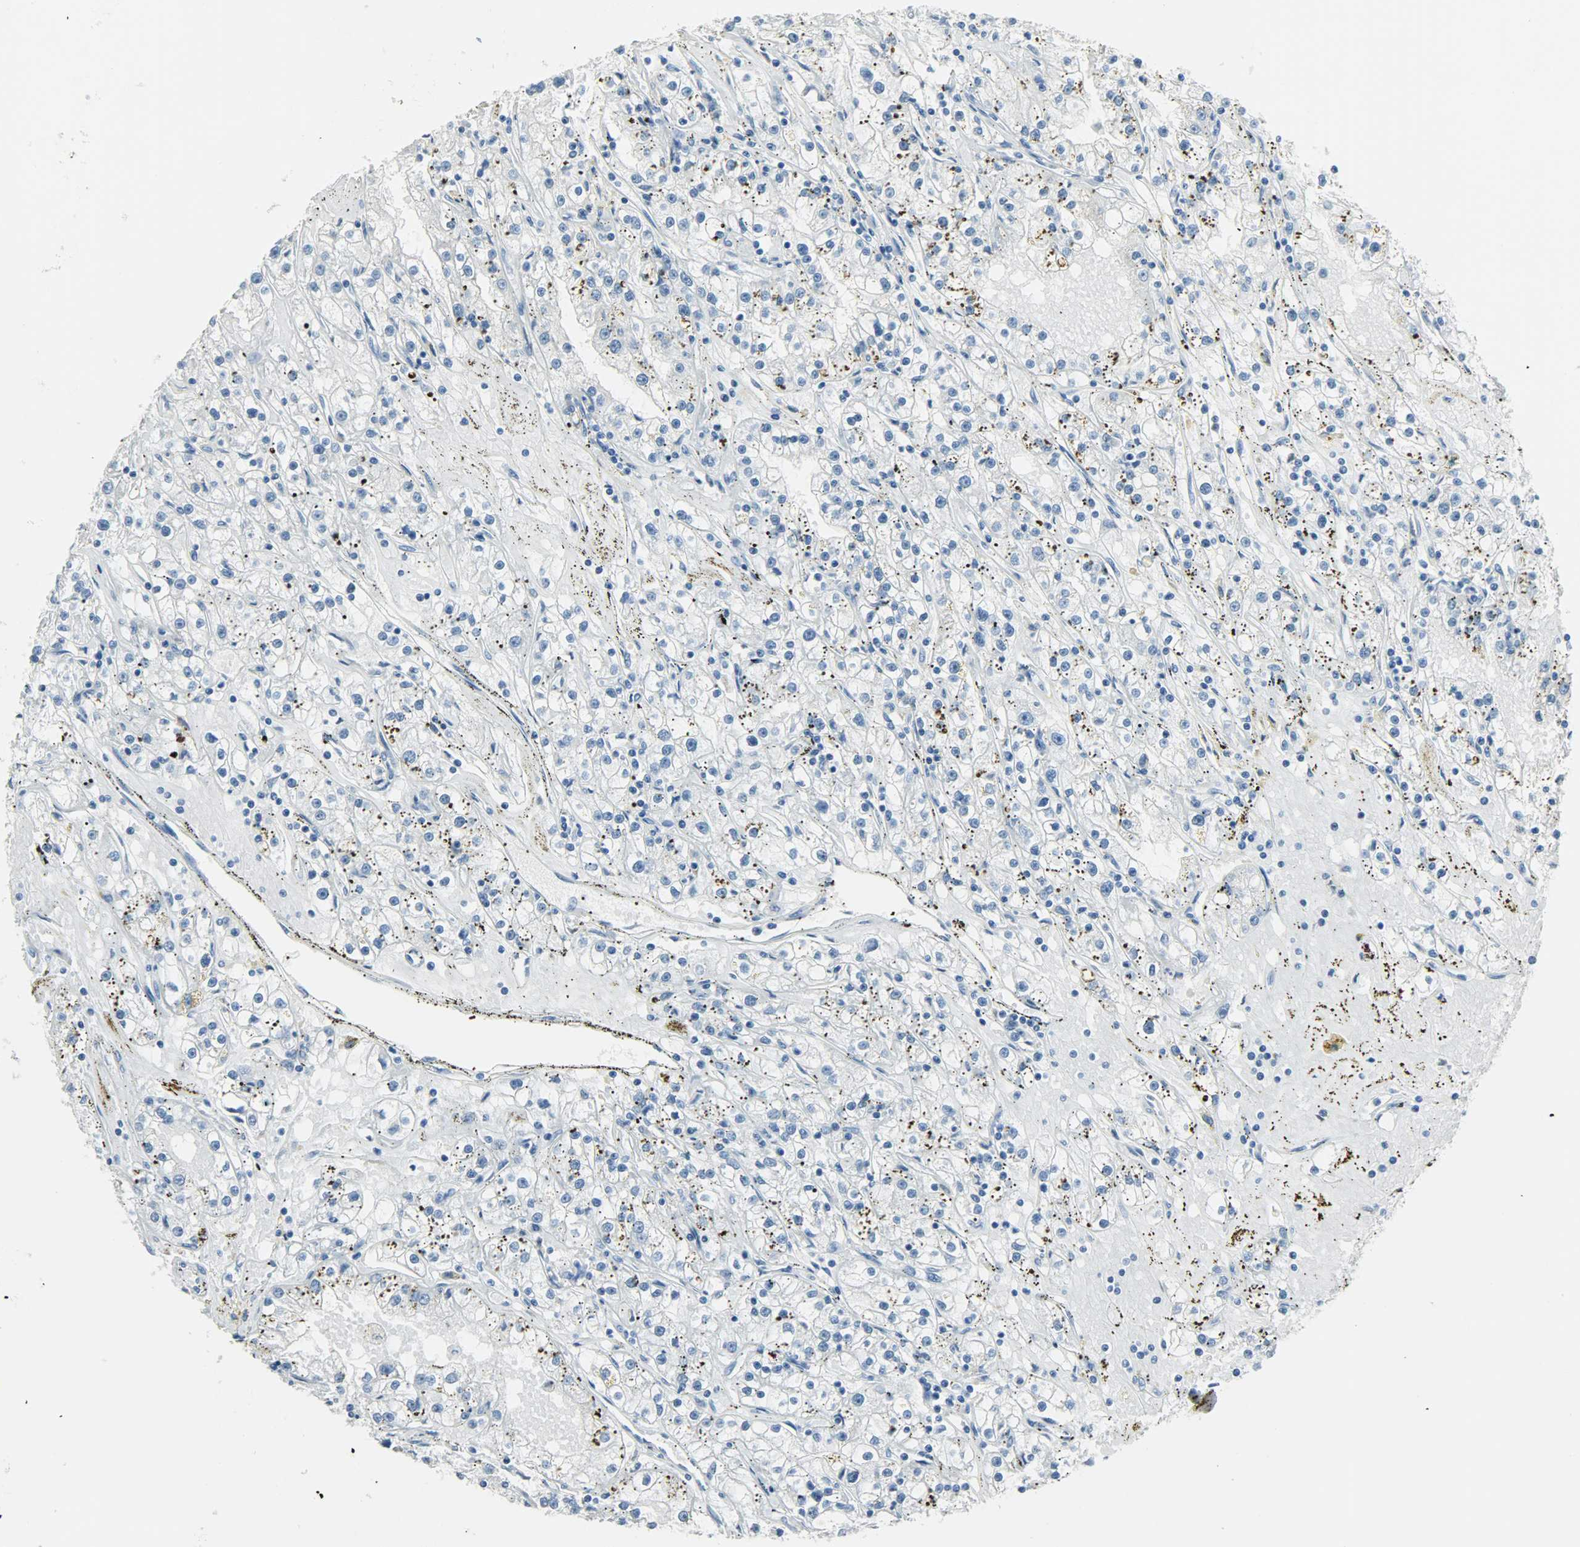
{"staining": {"intensity": "negative", "quantity": "none", "location": "none"}, "tissue": "renal cancer", "cell_type": "Tumor cells", "image_type": "cancer", "snomed": [{"axis": "morphology", "description": "Adenocarcinoma, NOS"}, {"axis": "topography", "description": "Kidney"}], "caption": "An immunohistochemistry histopathology image of renal cancer (adenocarcinoma) is shown. There is no staining in tumor cells of renal cancer (adenocarcinoma). (IHC, brightfield microscopy, high magnification).", "gene": "PTPN6", "patient": {"sex": "male", "age": 56}}